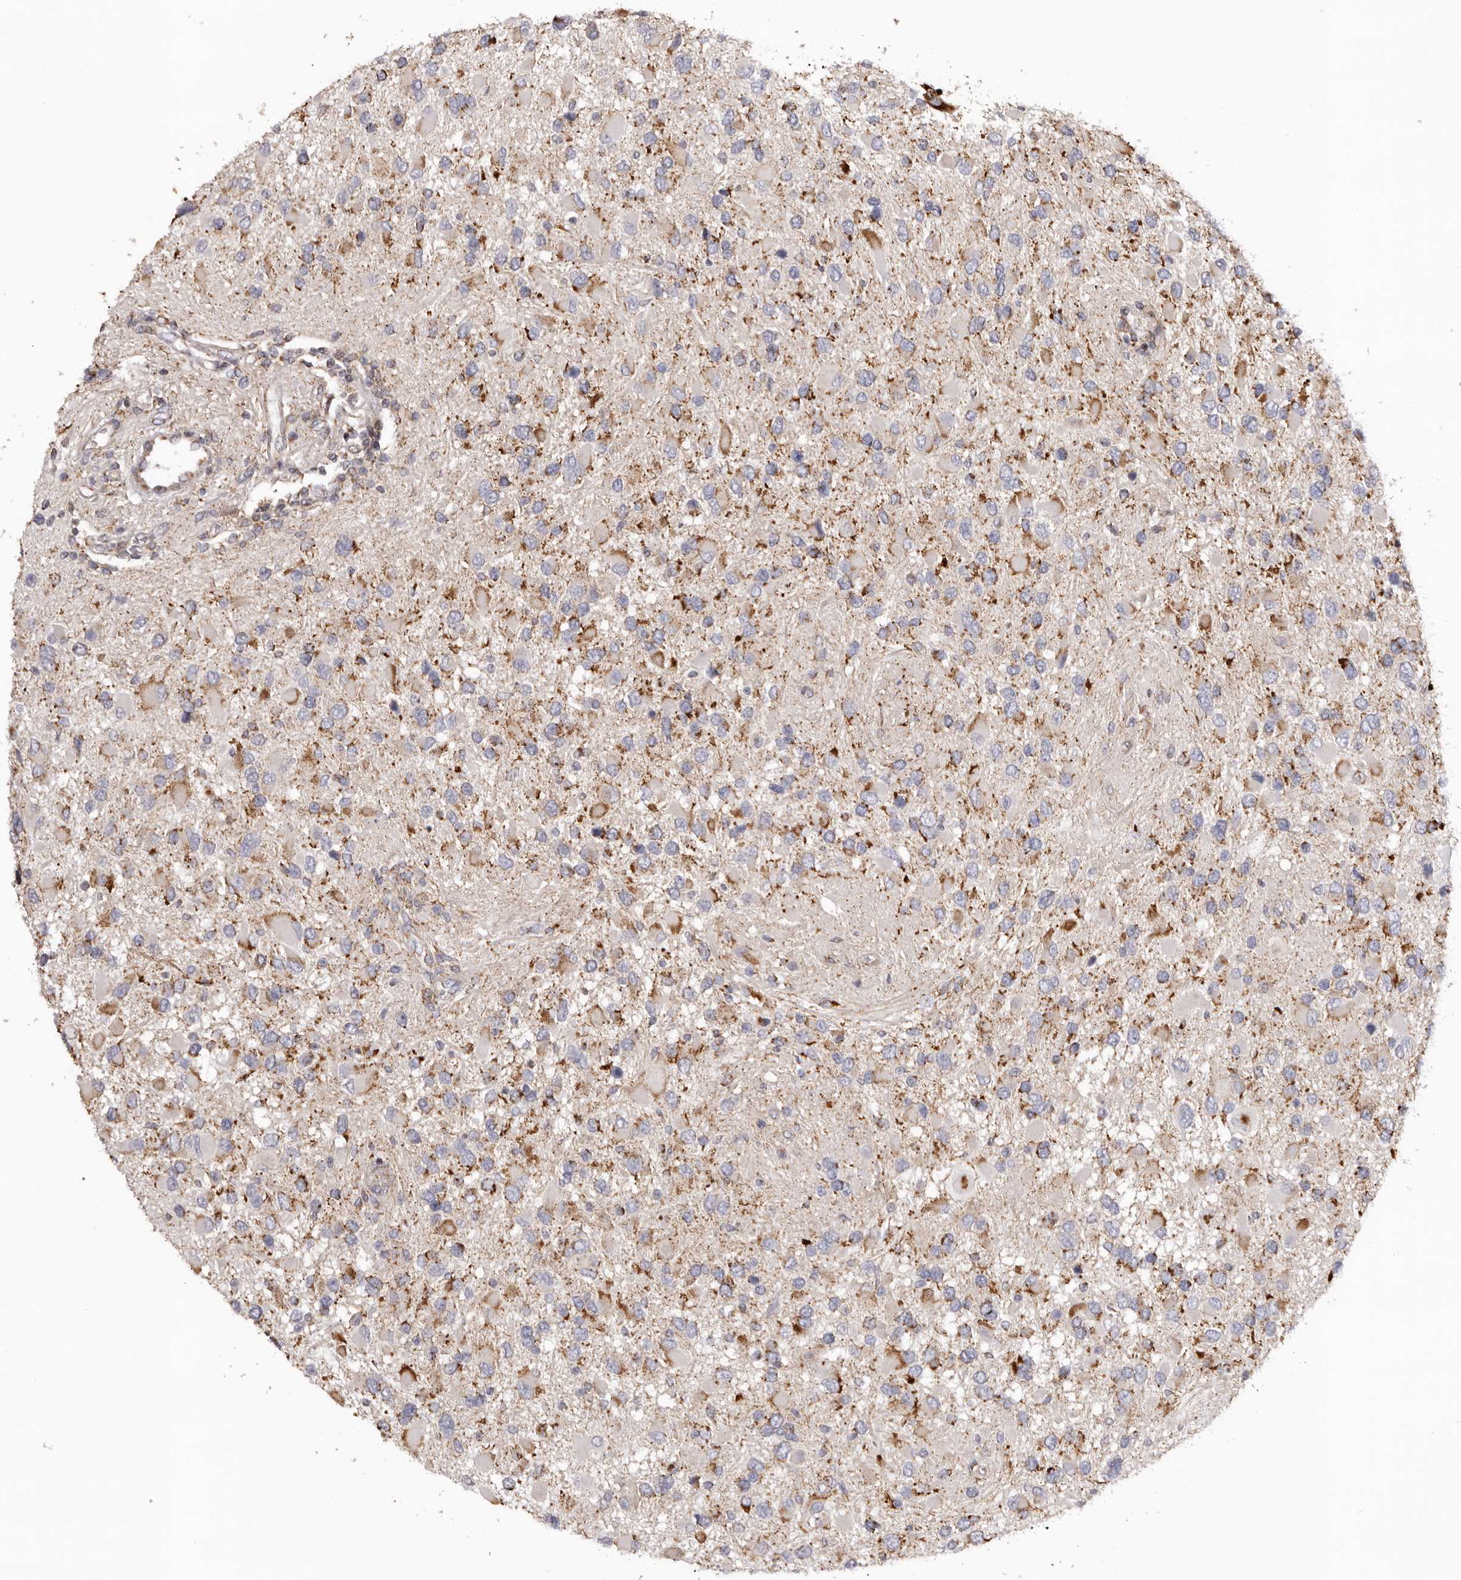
{"staining": {"intensity": "moderate", "quantity": ">75%", "location": "cytoplasmic/membranous"}, "tissue": "glioma", "cell_type": "Tumor cells", "image_type": "cancer", "snomed": [{"axis": "morphology", "description": "Glioma, malignant, High grade"}, {"axis": "topography", "description": "Brain"}], "caption": "The immunohistochemical stain labels moderate cytoplasmic/membranous expression in tumor cells of glioma tissue.", "gene": "MECR", "patient": {"sex": "male", "age": 53}}